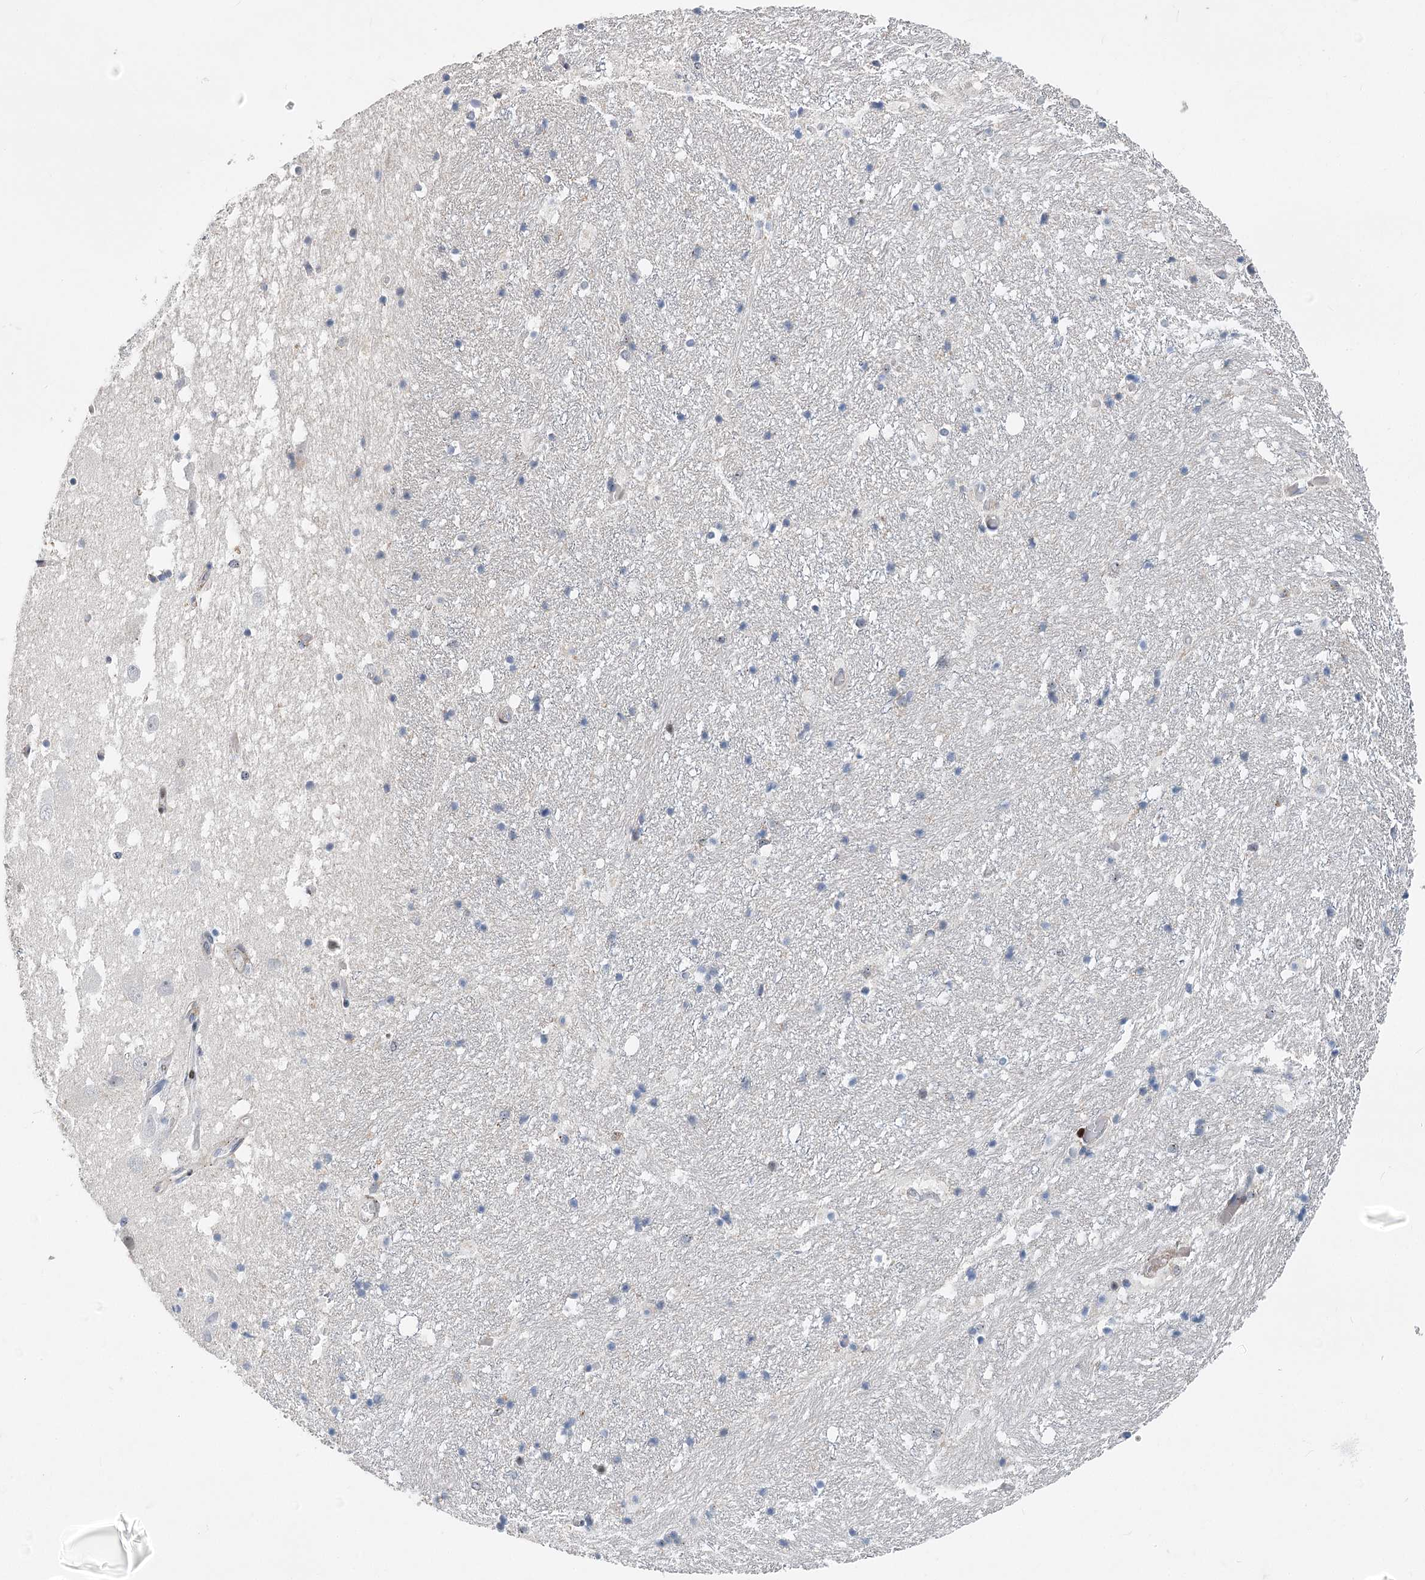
{"staining": {"intensity": "negative", "quantity": "none", "location": "none"}, "tissue": "hippocampus", "cell_type": "Glial cells", "image_type": "normal", "snomed": [{"axis": "morphology", "description": "Normal tissue, NOS"}, {"axis": "topography", "description": "Hippocampus"}], "caption": "IHC histopathology image of normal hippocampus stained for a protein (brown), which displays no positivity in glial cells. Nuclei are stained in blue.", "gene": "CAMTA1", "patient": {"sex": "female", "age": 52}}